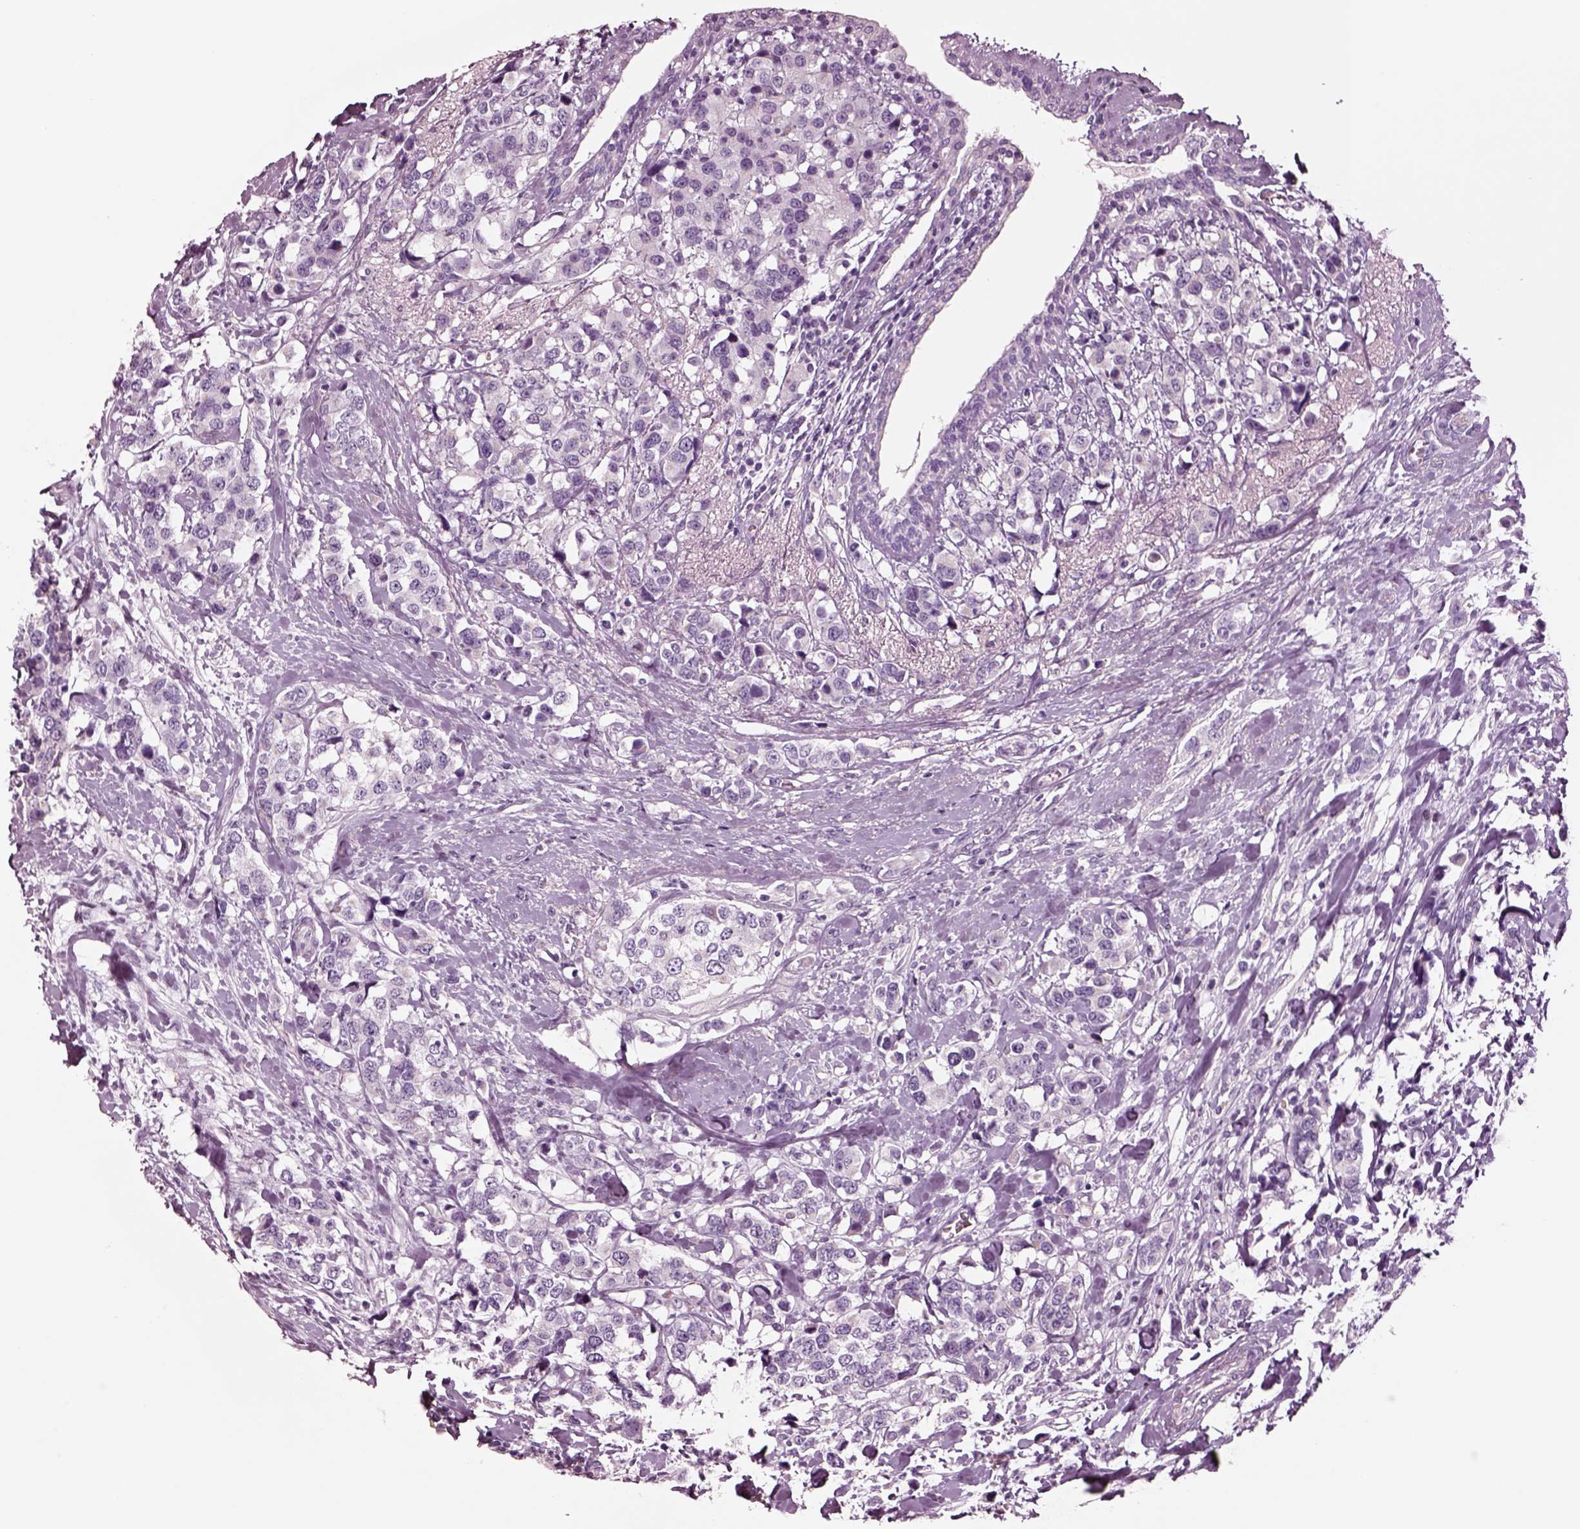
{"staining": {"intensity": "negative", "quantity": "none", "location": "none"}, "tissue": "breast cancer", "cell_type": "Tumor cells", "image_type": "cancer", "snomed": [{"axis": "morphology", "description": "Lobular carcinoma"}, {"axis": "topography", "description": "Breast"}], "caption": "The IHC image has no significant staining in tumor cells of breast cancer tissue.", "gene": "NMRK2", "patient": {"sex": "female", "age": 59}}